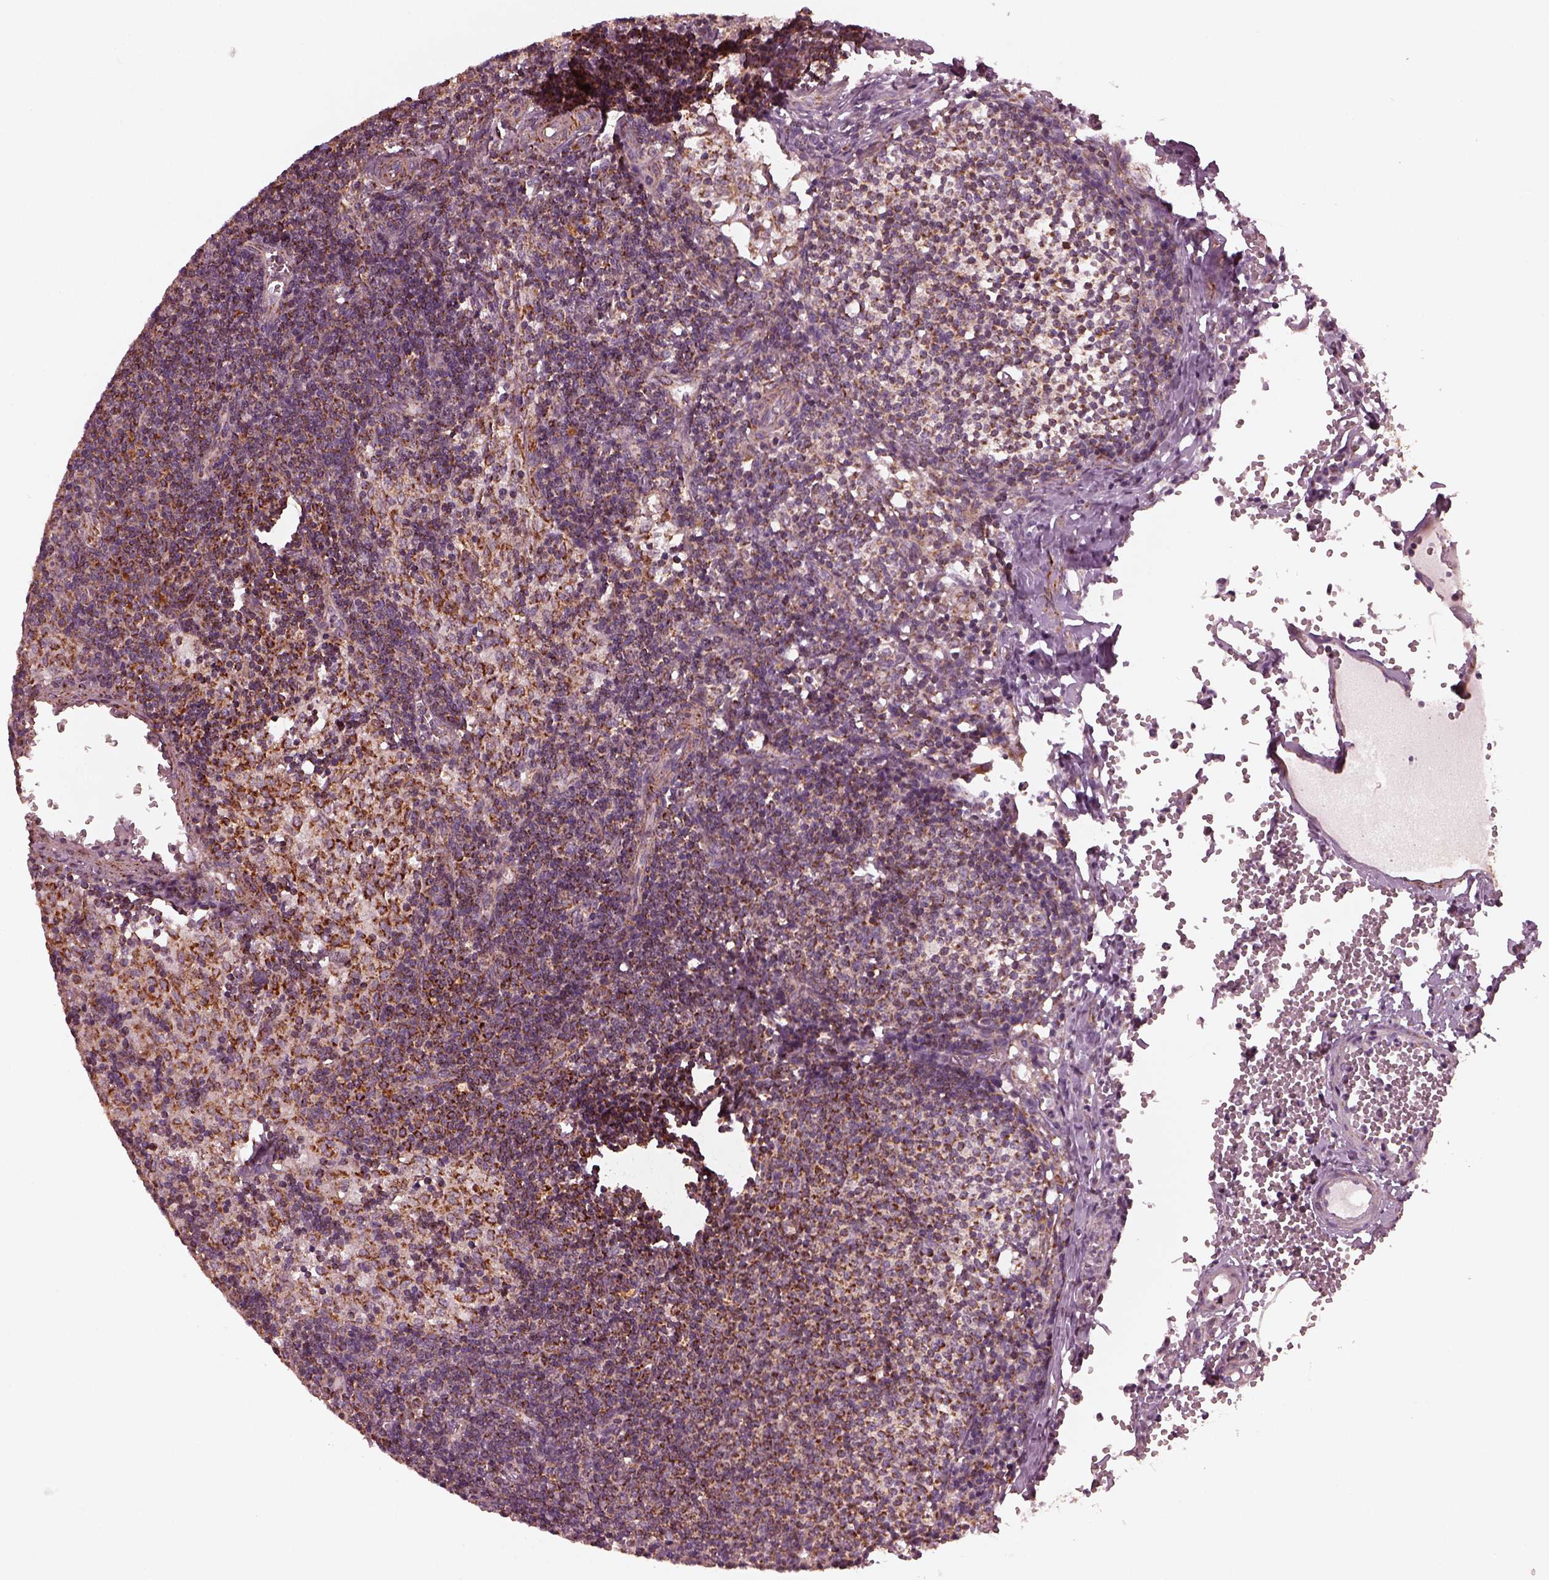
{"staining": {"intensity": "strong", "quantity": "25%-75%", "location": "cytoplasmic/membranous"}, "tissue": "lymph node", "cell_type": "Germinal center cells", "image_type": "normal", "snomed": [{"axis": "morphology", "description": "Normal tissue, NOS"}, {"axis": "topography", "description": "Lymph node"}], "caption": "Immunohistochemistry (IHC) of benign human lymph node shows high levels of strong cytoplasmic/membranous expression in approximately 25%-75% of germinal center cells.", "gene": "NDUFB10", "patient": {"sex": "female", "age": 50}}